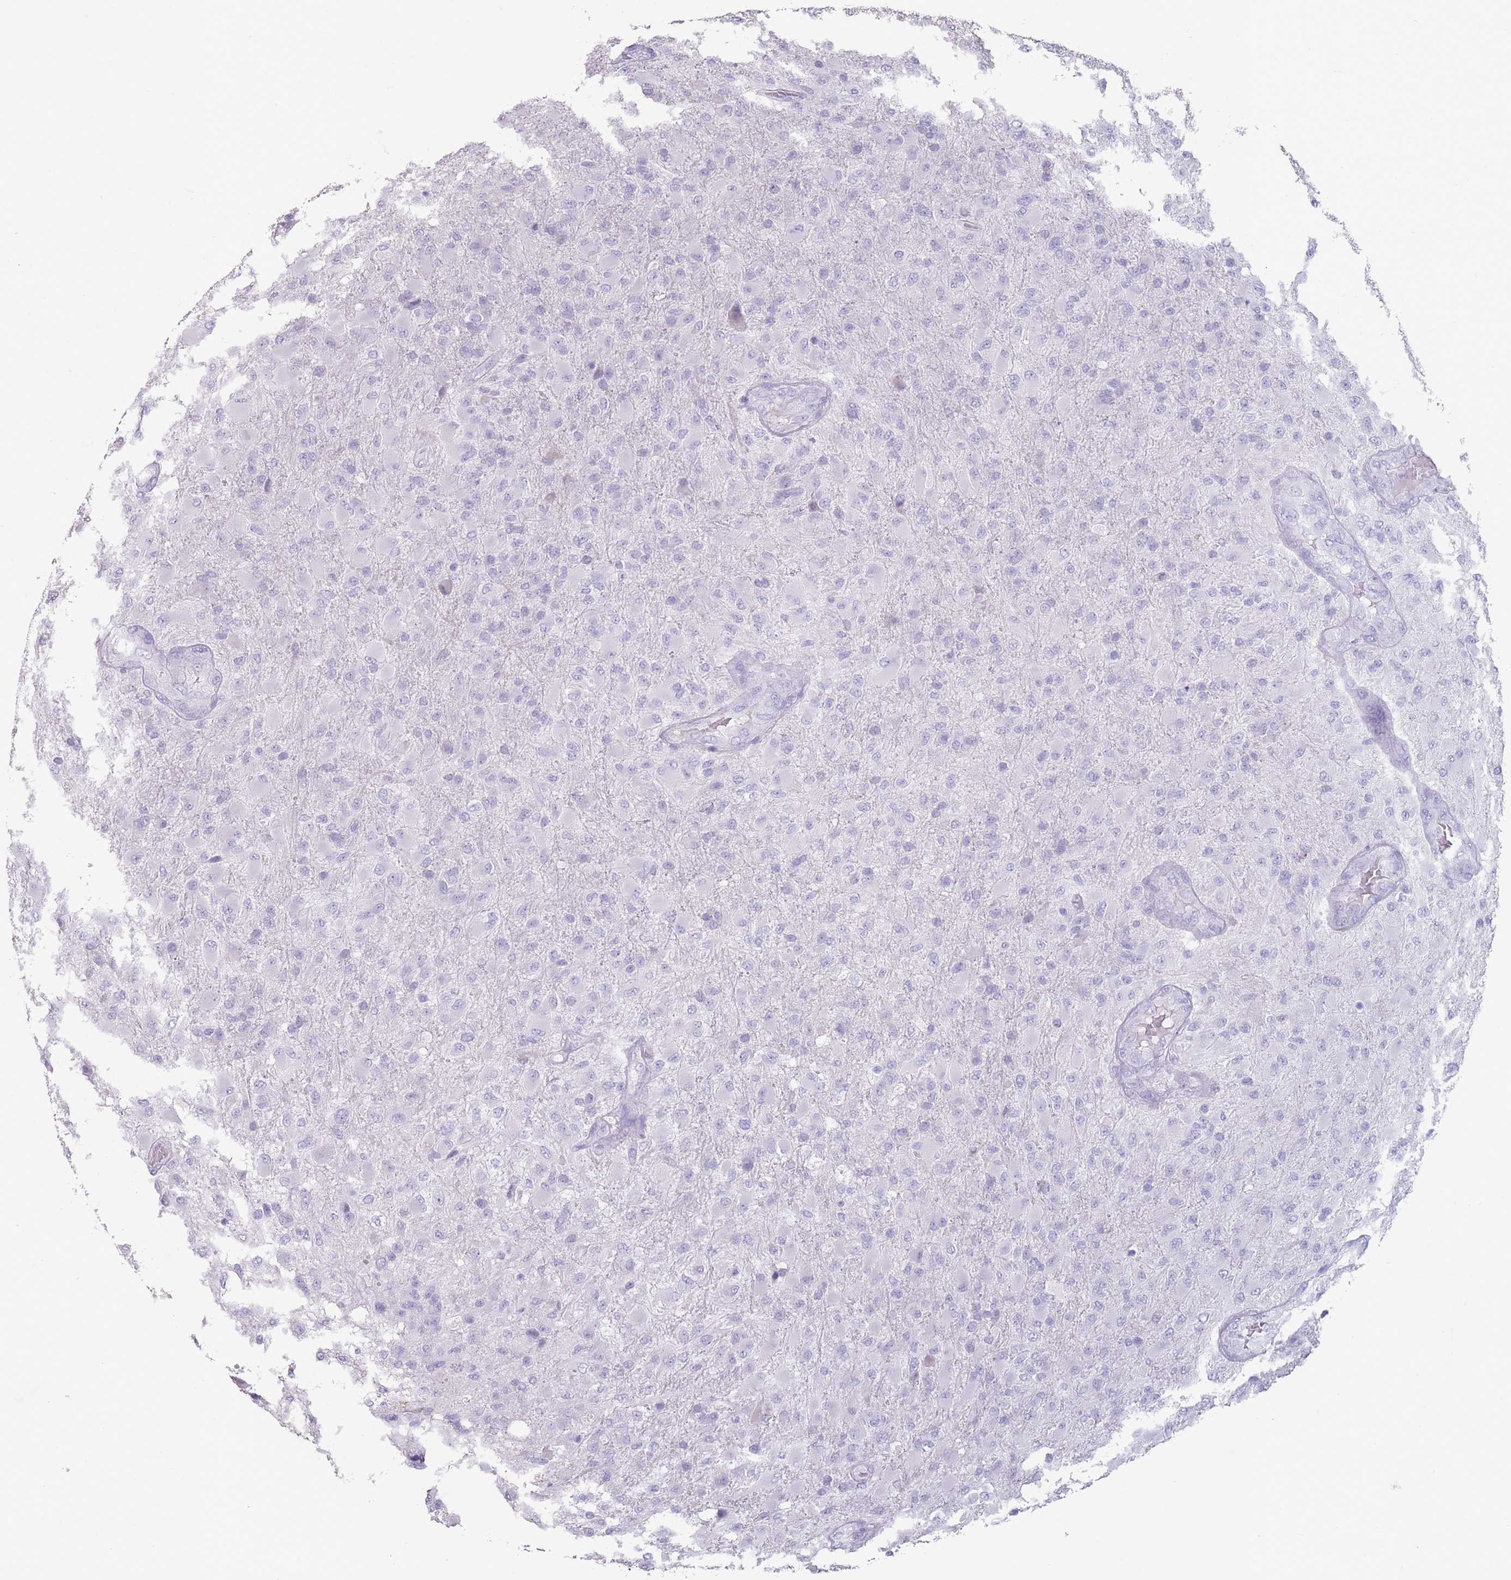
{"staining": {"intensity": "negative", "quantity": "none", "location": "none"}, "tissue": "glioma", "cell_type": "Tumor cells", "image_type": "cancer", "snomed": [{"axis": "morphology", "description": "Glioma, malignant, Low grade"}, {"axis": "topography", "description": "Brain"}], "caption": "Tumor cells are negative for protein expression in human low-grade glioma (malignant). Brightfield microscopy of immunohistochemistry stained with DAB (brown) and hematoxylin (blue), captured at high magnification.", "gene": "RHBG", "patient": {"sex": "male", "age": 65}}